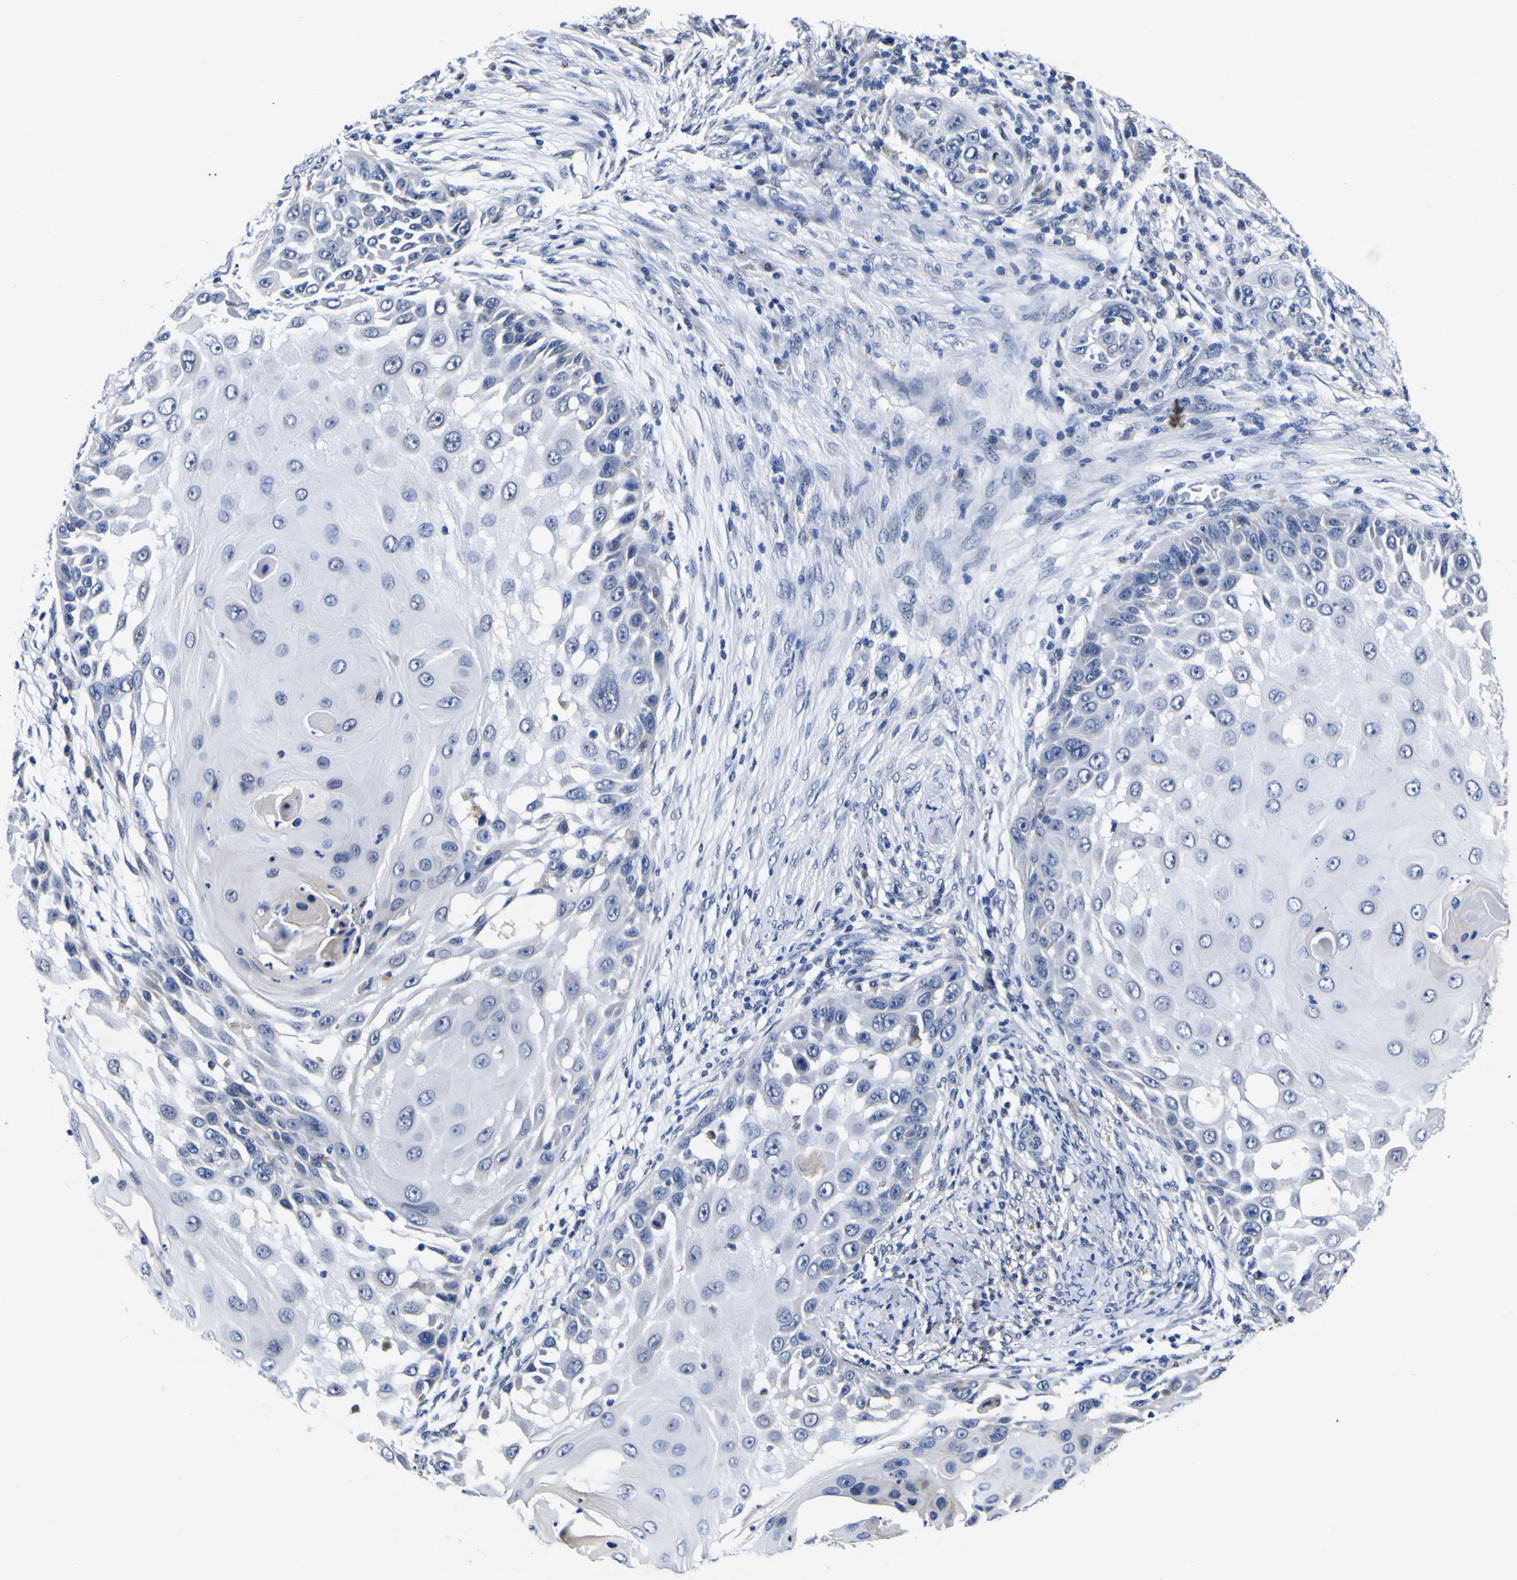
{"staining": {"intensity": "negative", "quantity": "none", "location": "none"}, "tissue": "skin cancer", "cell_type": "Tumor cells", "image_type": "cancer", "snomed": [{"axis": "morphology", "description": "Squamous cell carcinoma, NOS"}, {"axis": "topography", "description": "Skin"}], "caption": "The image demonstrates no staining of tumor cells in squamous cell carcinoma (skin).", "gene": "IGFLR1", "patient": {"sex": "female", "age": 44}}